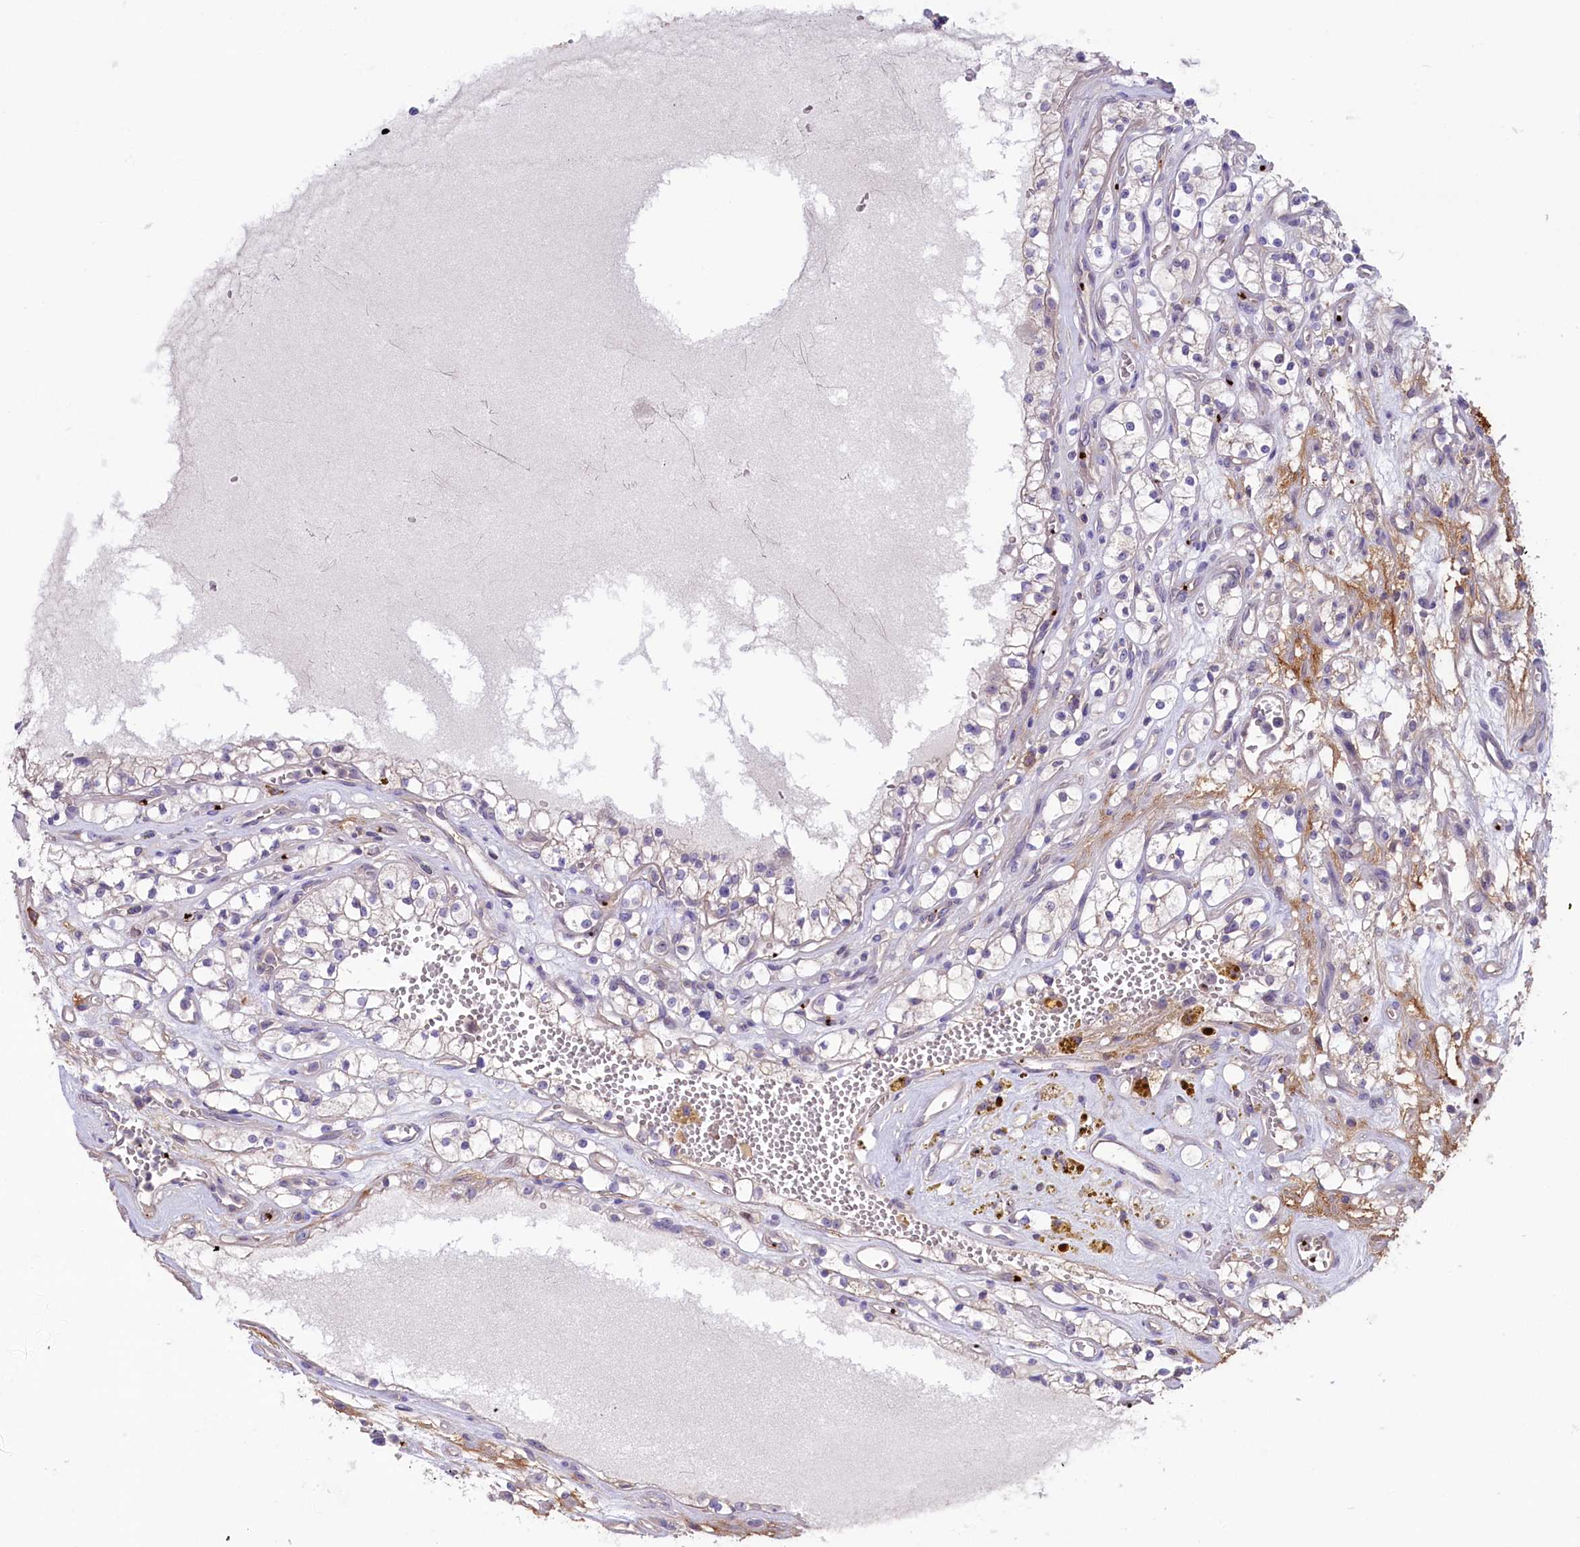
{"staining": {"intensity": "negative", "quantity": "none", "location": "none"}, "tissue": "renal cancer", "cell_type": "Tumor cells", "image_type": "cancer", "snomed": [{"axis": "morphology", "description": "Adenocarcinoma, NOS"}, {"axis": "topography", "description": "Kidney"}], "caption": "There is no significant expression in tumor cells of renal adenocarcinoma.", "gene": "HEATR3", "patient": {"sex": "female", "age": 69}}